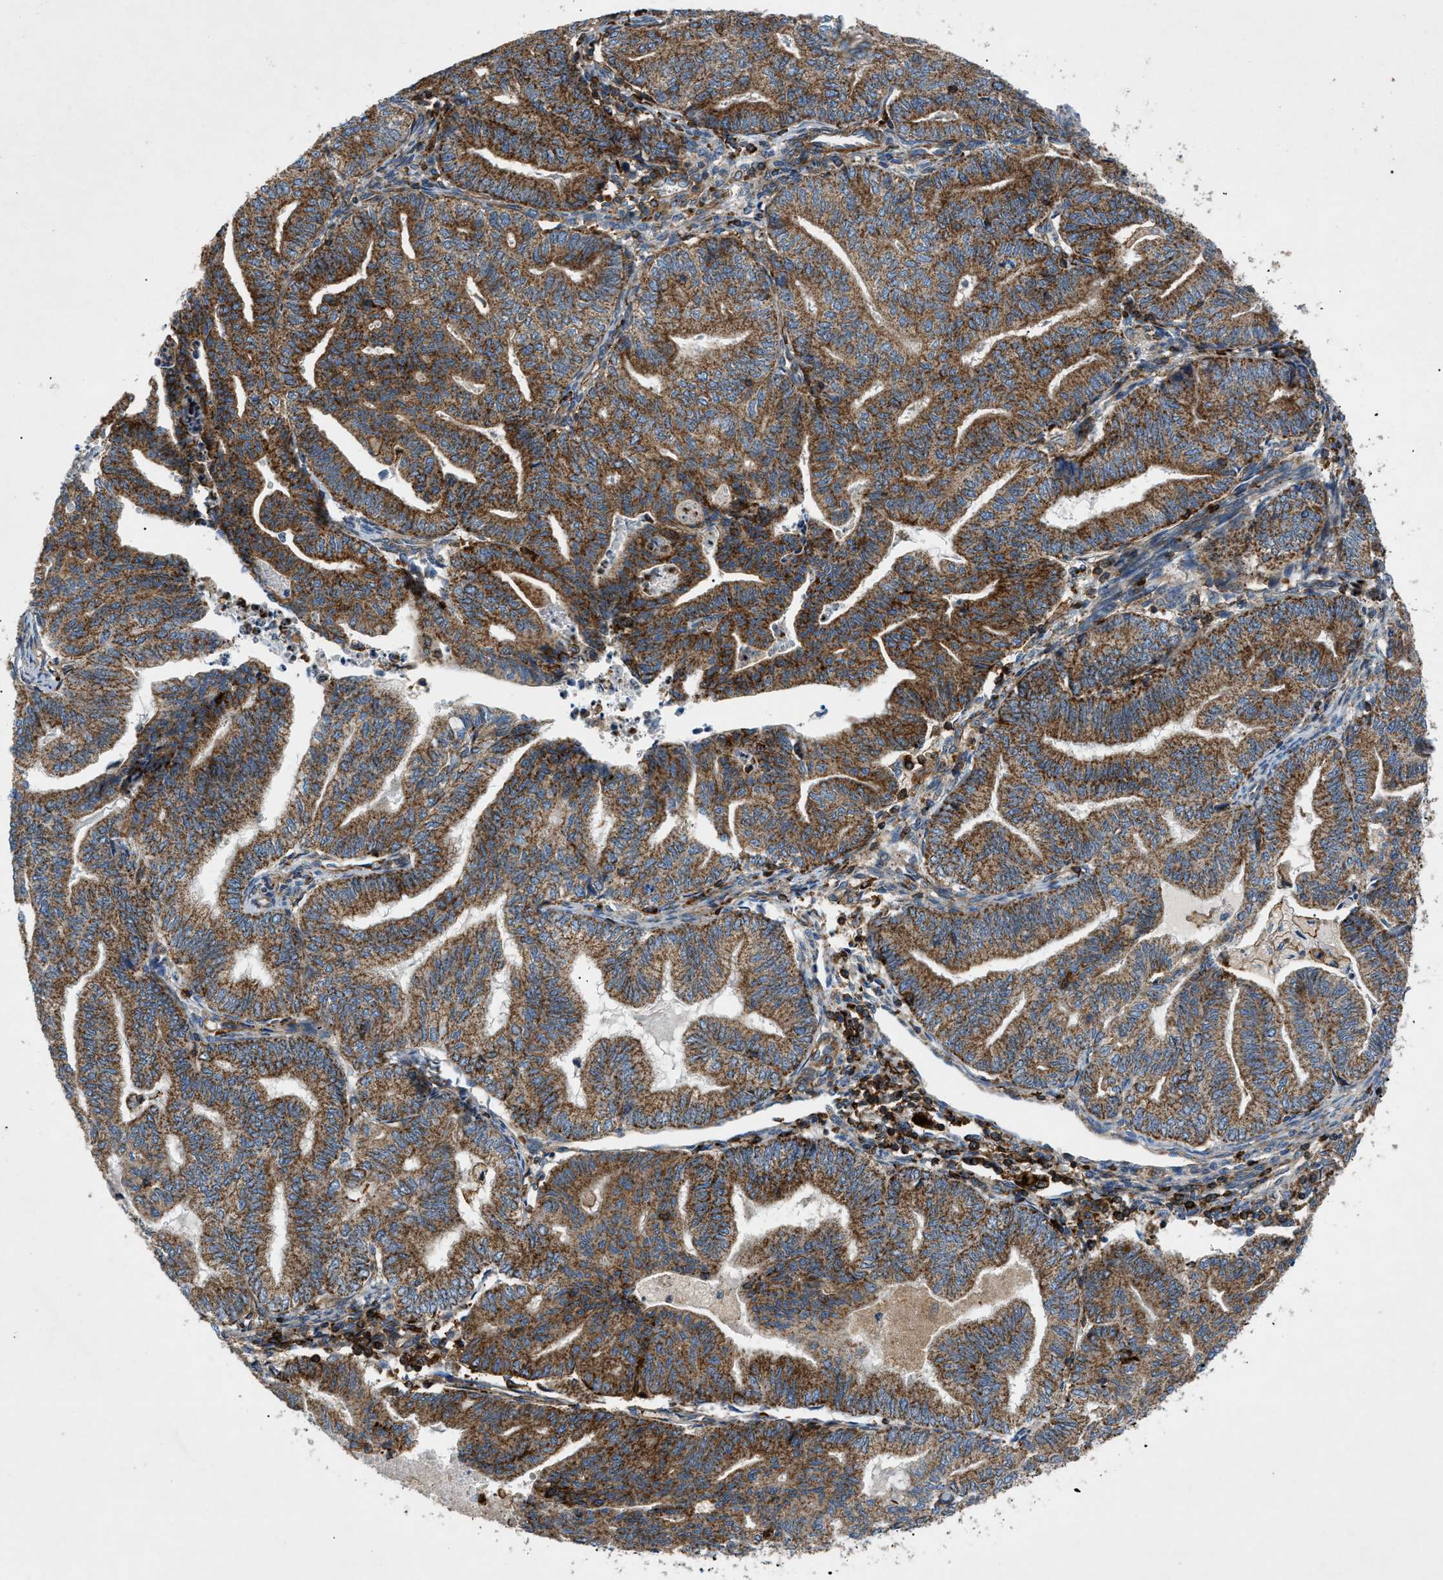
{"staining": {"intensity": "strong", "quantity": ">75%", "location": "cytoplasmic/membranous"}, "tissue": "endometrial cancer", "cell_type": "Tumor cells", "image_type": "cancer", "snomed": [{"axis": "morphology", "description": "Adenocarcinoma, NOS"}, {"axis": "topography", "description": "Endometrium"}], "caption": "Brown immunohistochemical staining in endometrial cancer shows strong cytoplasmic/membranous positivity in about >75% of tumor cells. Ihc stains the protein of interest in brown and the nuclei are stained blue.", "gene": "DHODH", "patient": {"sex": "female", "age": 79}}